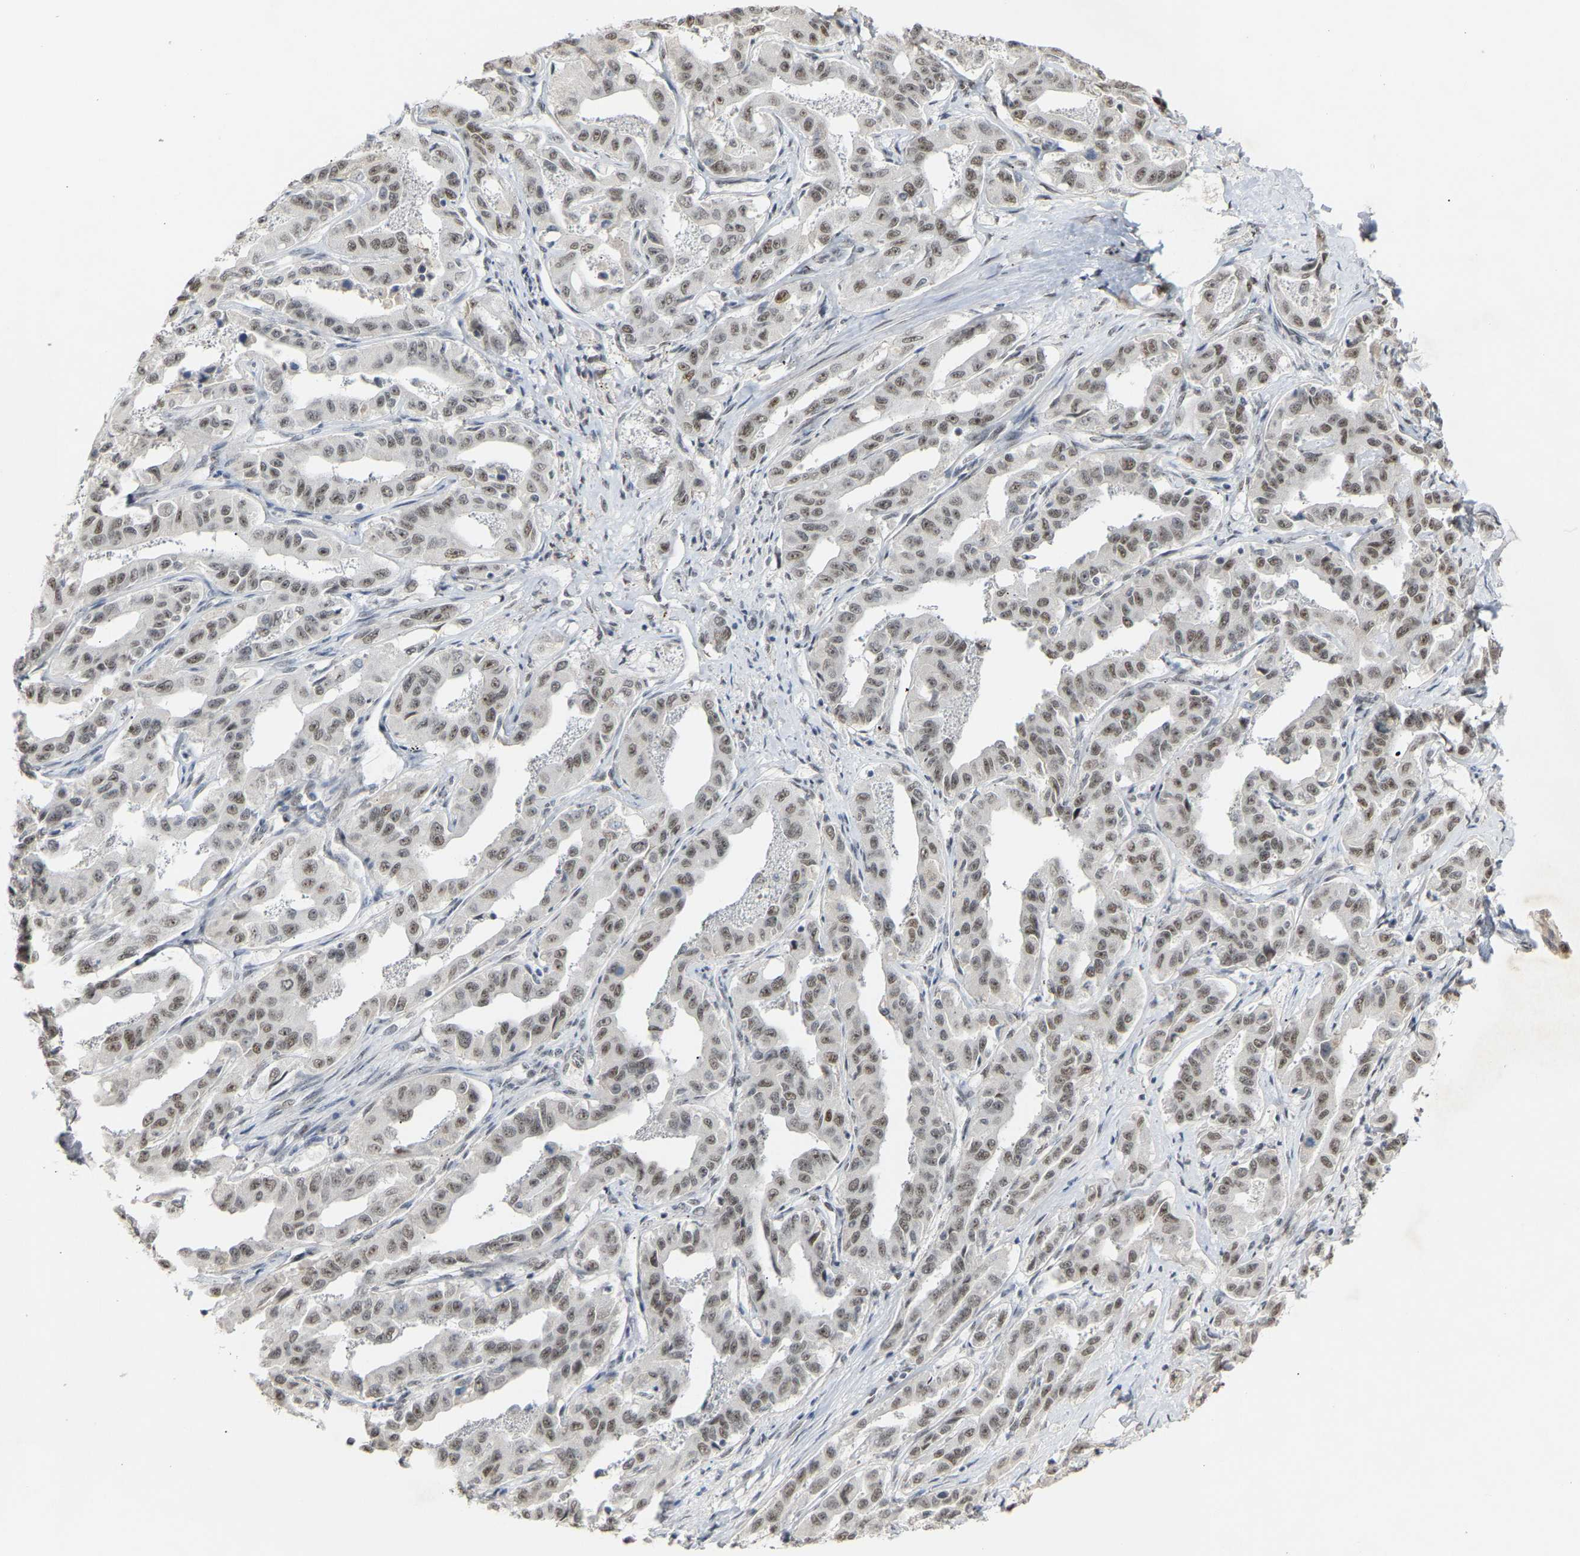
{"staining": {"intensity": "weak", "quantity": ">75%", "location": "nuclear"}, "tissue": "liver cancer", "cell_type": "Tumor cells", "image_type": "cancer", "snomed": [{"axis": "morphology", "description": "Cholangiocarcinoma"}, {"axis": "topography", "description": "Liver"}], "caption": "The immunohistochemical stain highlights weak nuclear staining in tumor cells of liver cancer tissue.", "gene": "NELFB", "patient": {"sex": "male", "age": 59}}